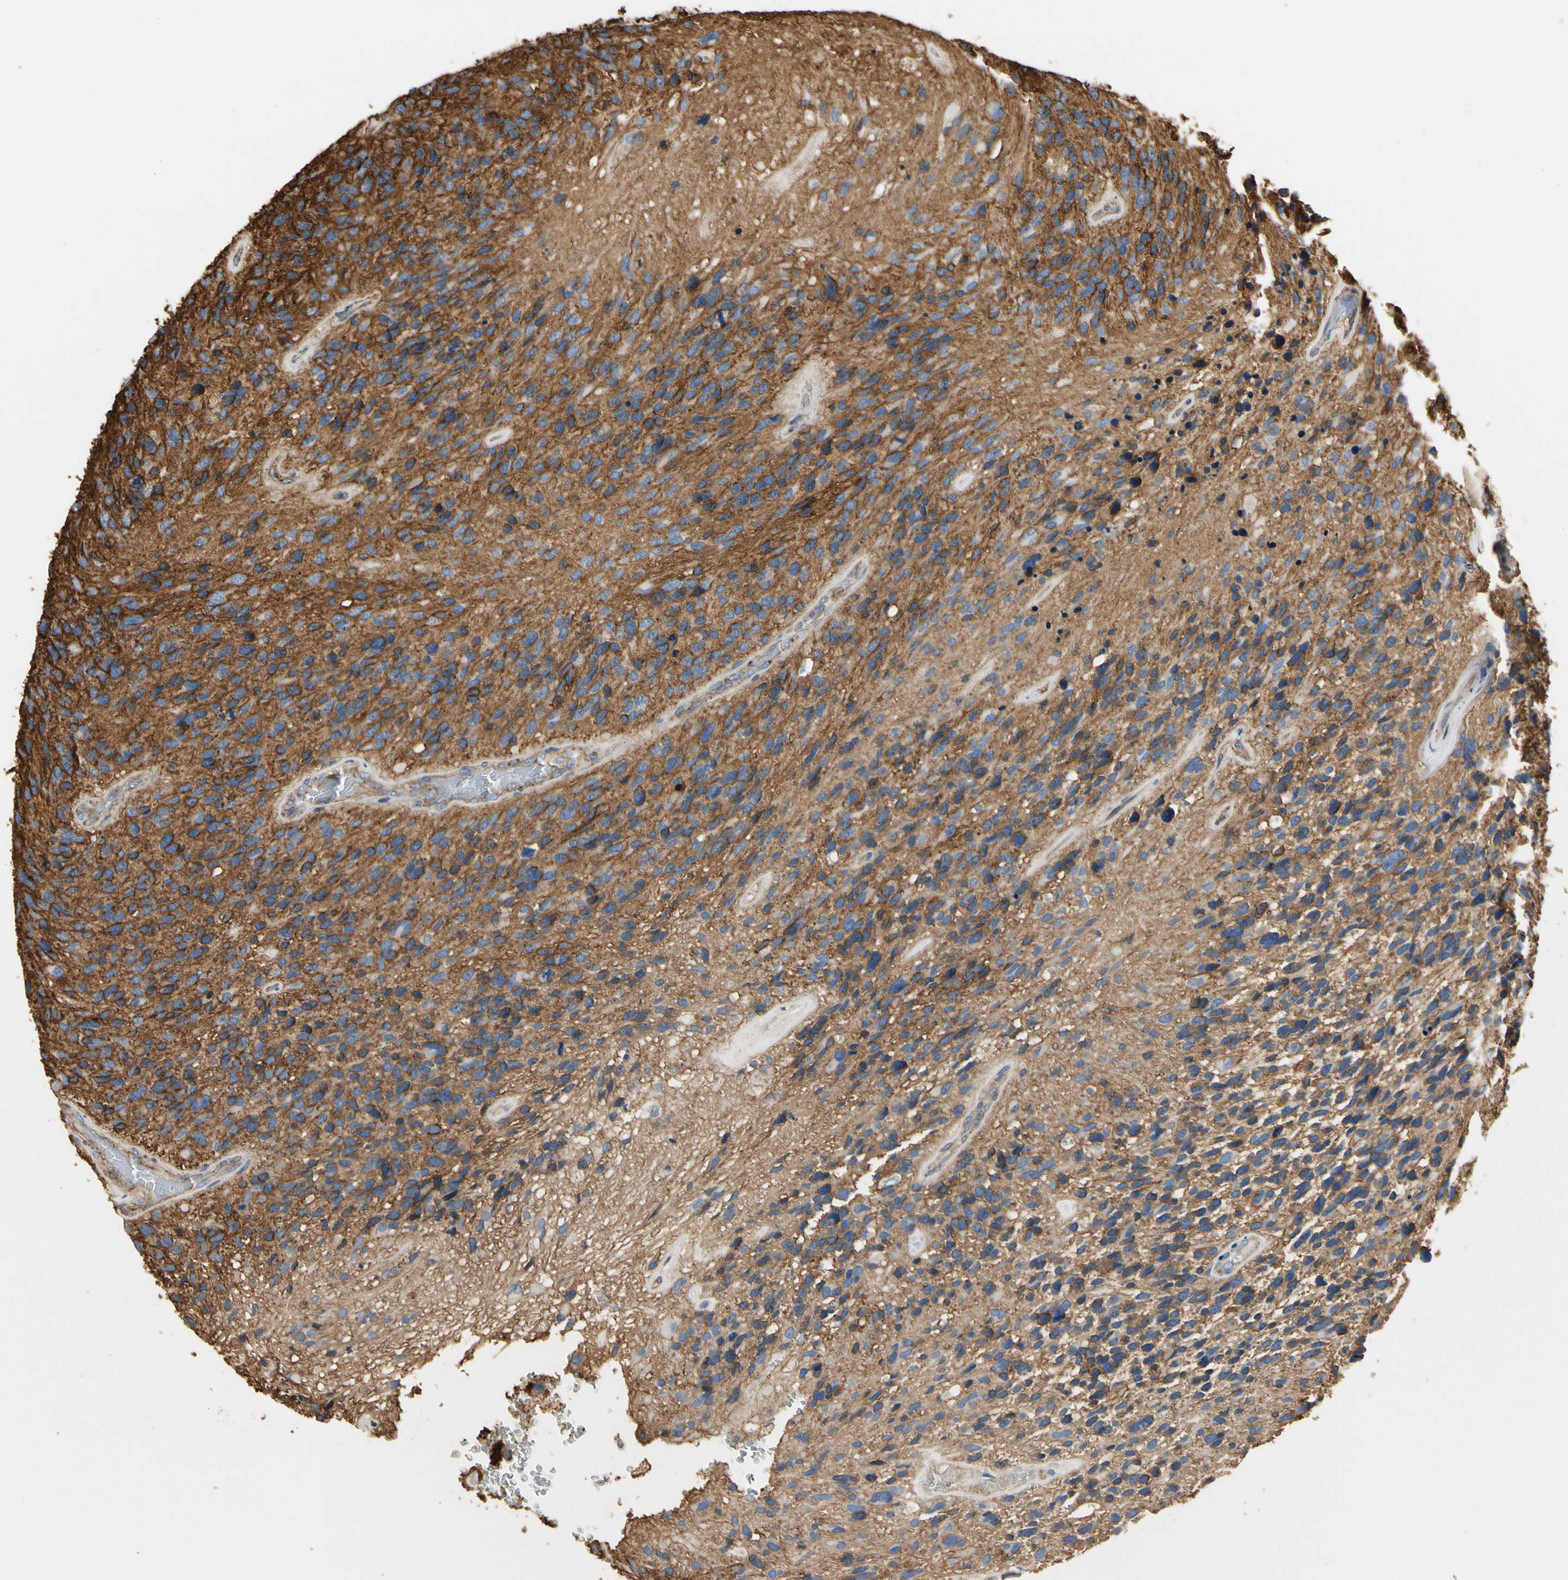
{"staining": {"intensity": "negative", "quantity": "none", "location": "none"}, "tissue": "glioma", "cell_type": "Tumor cells", "image_type": "cancer", "snomed": [{"axis": "morphology", "description": "Glioma, malignant, High grade"}, {"axis": "topography", "description": "Brain"}], "caption": "Photomicrograph shows no protein positivity in tumor cells of glioma tissue. The staining is performed using DAB (3,3'-diaminobenzidine) brown chromogen with nuclei counter-stained in using hematoxylin.", "gene": "IL1RL1", "patient": {"sex": "female", "age": 58}}